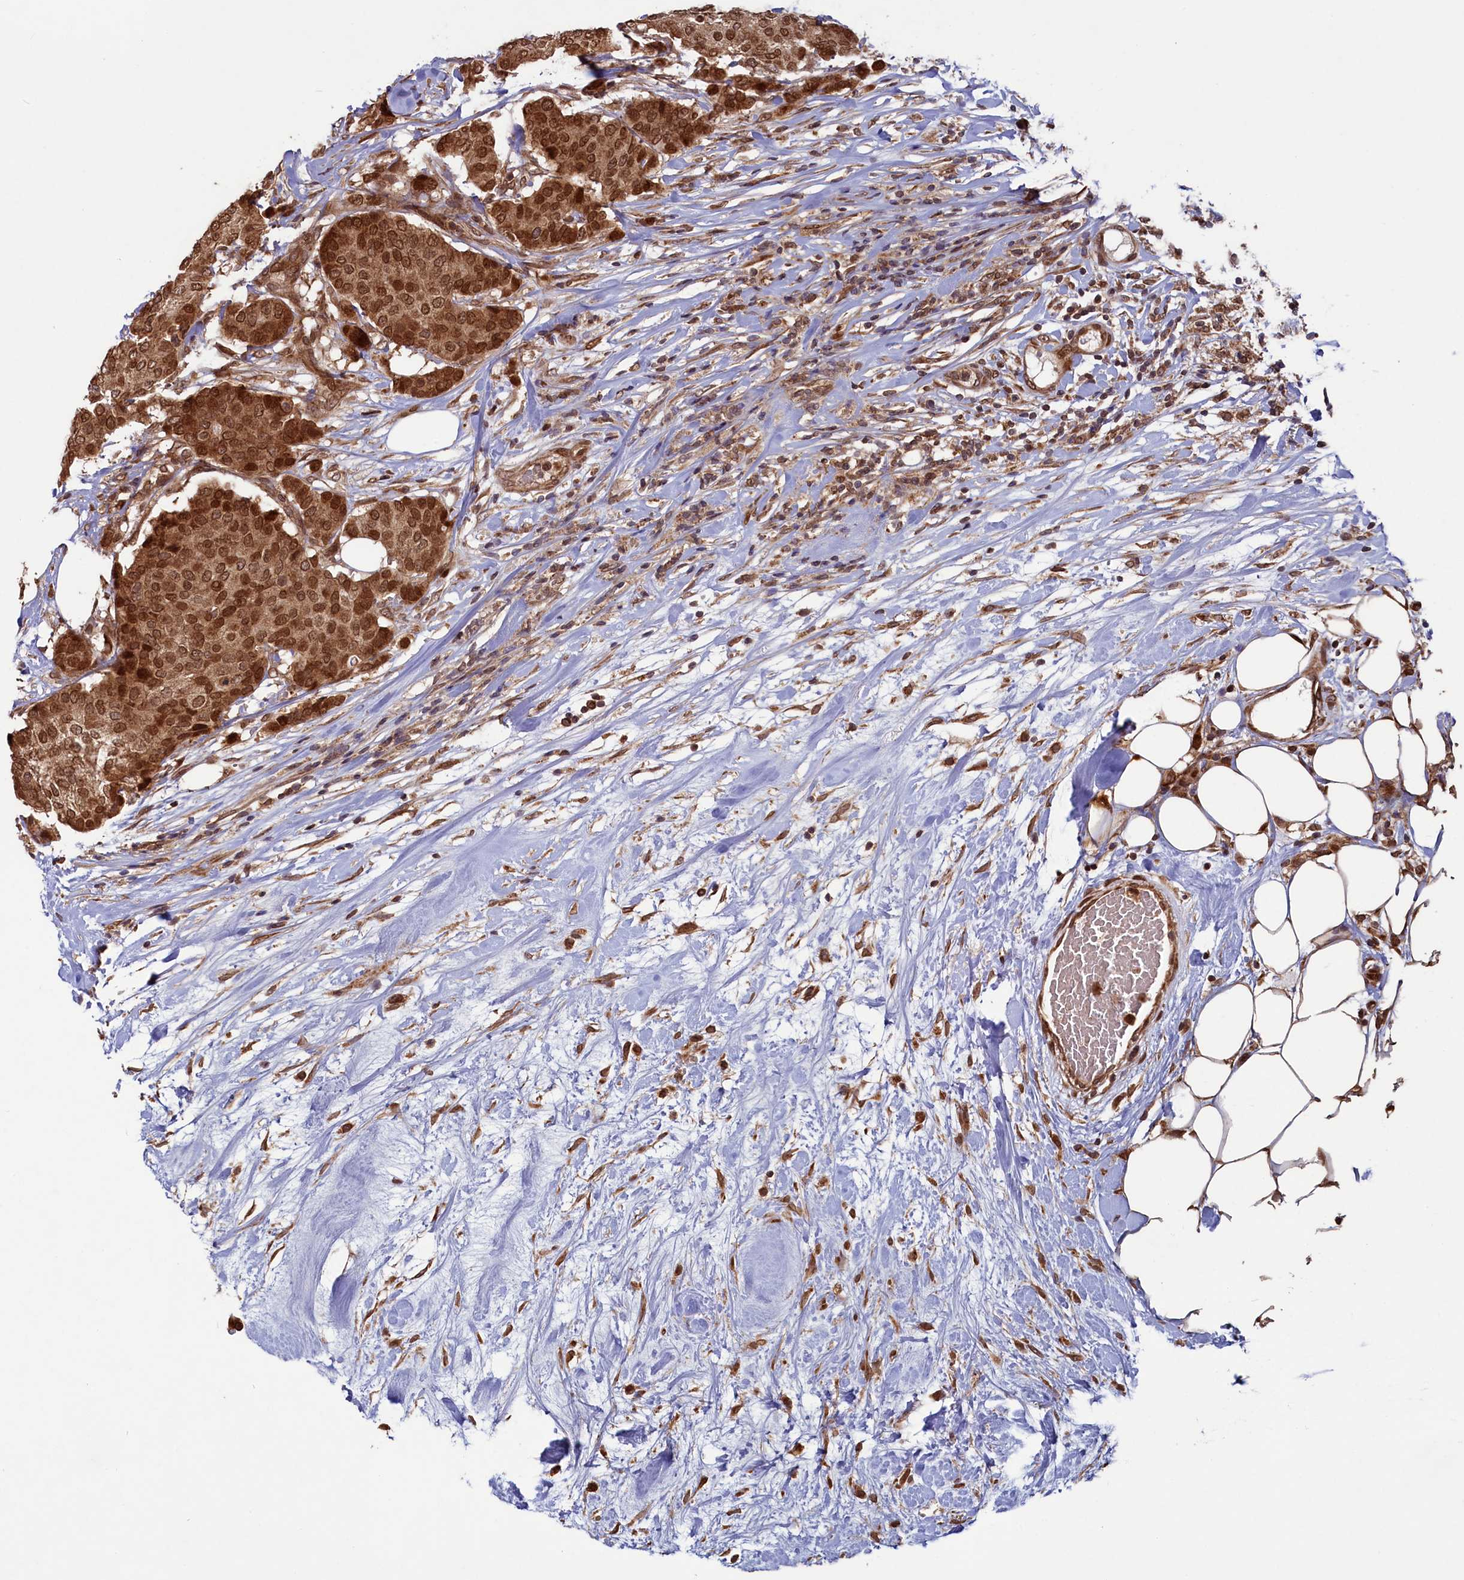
{"staining": {"intensity": "strong", "quantity": ">75%", "location": "cytoplasmic/membranous,nuclear"}, "tissue": "breast cancer", "cell_type": "Tumor cells", "image_type": "cancer", "snomed": [{"axis": "morphology", "description": "Duct carcinoma"}, {"axis": "topography", "description": "Breast"}], "caption": "This is an image of immunohistochemistry (IHC) staining of breast cancer (invasive ductal carcinoma), which shows strong positivity in the cytoplasmic/membranous and nuclear of tumor cells.", "gene": "NAE1", "patient": {"sex": "female", "age": 75}}